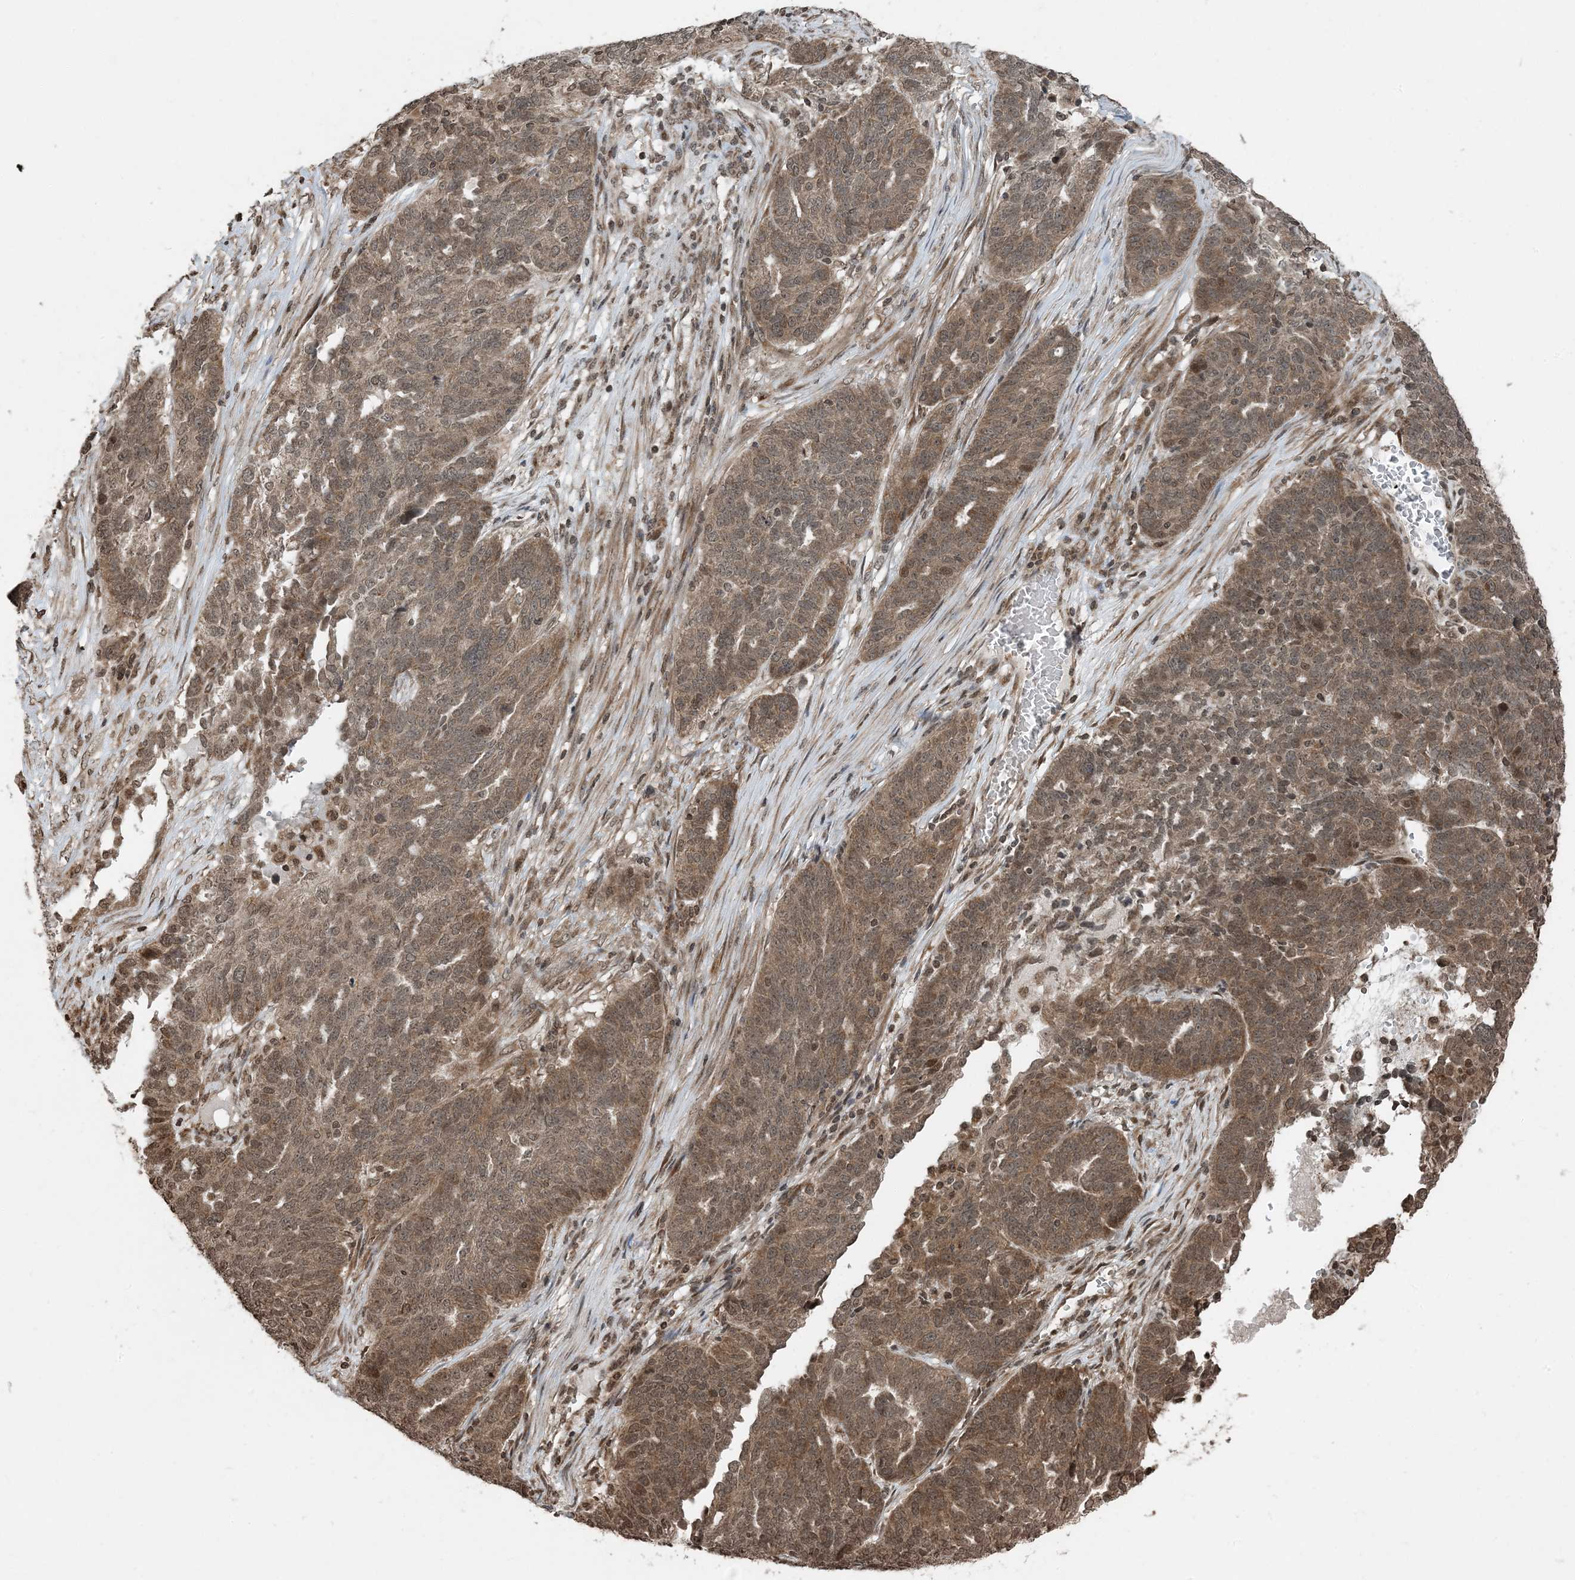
{"staining": {"intensity": "moderate", "quantity": ">75%", "location": "cytoplasmic/membranous,nuclear"}, "tissue": "ovarian cancer", "cell_type": "Tumor cells", "image_type": "cancer", "snomed": [{"axis": "morphology", "description": "Cystadenocarcinoma, serous, NOS"}, {"axis": "topography", "description": "Ovary"}], "caption": "This micrograph shows serous cystadenocarcinoma (ovarian) stained with immunohistochemistry to label a protein in brown. The cytoplasmic/membranous and nuclear of tumor cells show moderate positivity for the protein. Nuclei are counter-stained blue.", "gene": "ZFAND2B", "patient": {"sex": "female", "age": 59}}